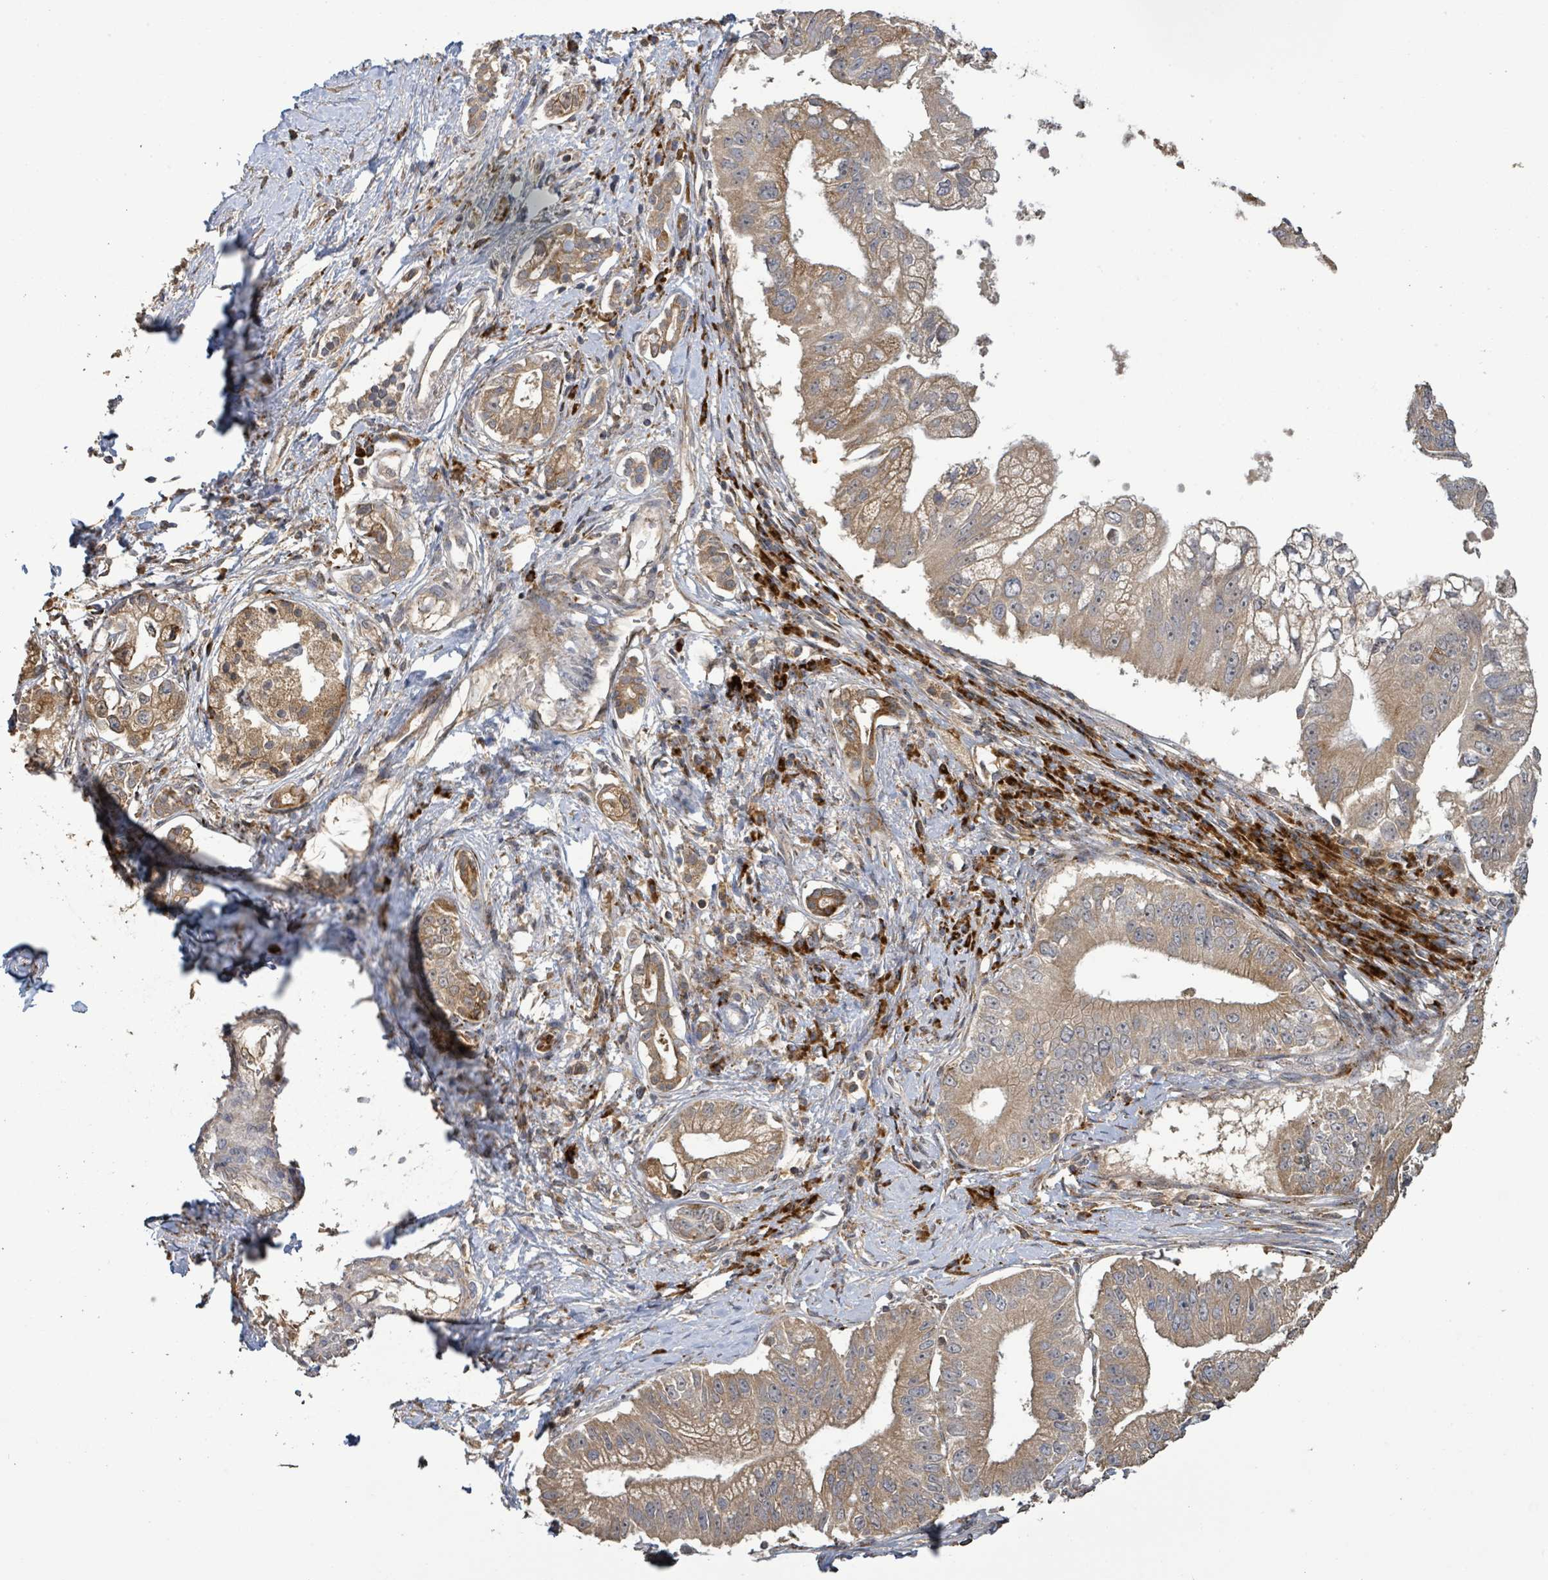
{"staining": {"intensity": "moderate", "quantity": ">75%", "location": "cytoplasmic/membranous"}, "tissue": "pancreatic cancer", "cell_type": "Tumor cells", "image_type": "cancer", "snomed": [{"axis": "morphology", "description": "Adenocarcinoma, NOS"}, {"axis": "topography", "description": "Pancreas"}], "caption": "There is medium levels of moderate cytoplasmic/membranous positivity in tumor cells of pancreatic cancer, as demonstrated by immunohistochemical staining (brown color).", "gene": "STARD4", "patient": {"sex": "male", "age": 70}}